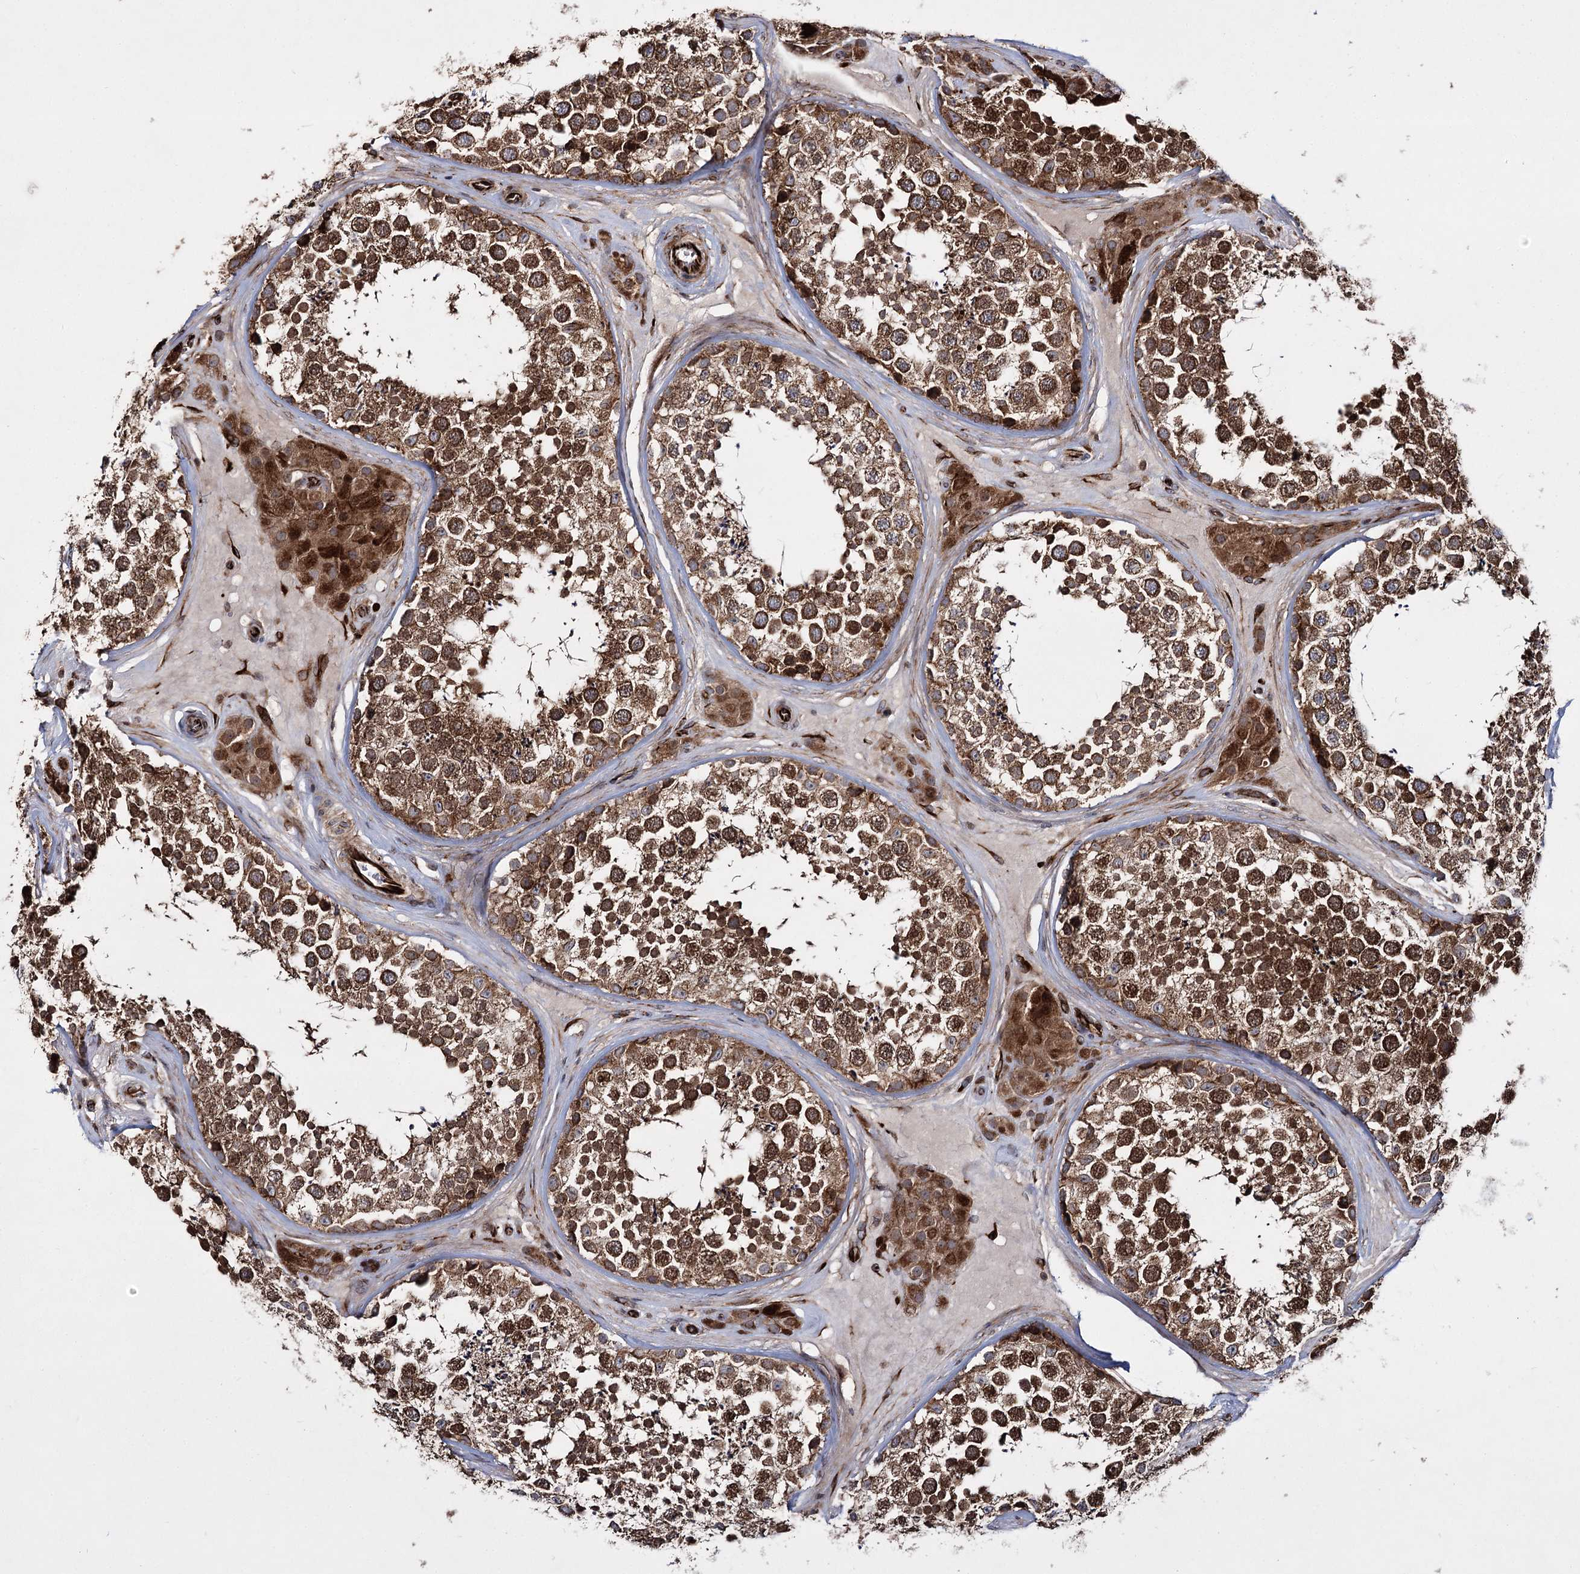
{"staining": {"intensity": "strong", "quantity": ">75%", "location": "cytoplasmic/membranous,nuclear"}, "tissue": "testis", "cell_type": "Cells in seminiferous ducts", "image_type": "normal", "snomed": [{"axis": "morphology", "description": "Normal tissue, NOS"}, {"axis": "topography", "description": "Testis"}], "caption": "Cells in seminiferous ducts exhibit high levels of strong cytoplasmic/membranous,nuclear expression in approximately >75% of cells in unremarkable human testis. (DAB = brown stain, brightfield microscopy at high magnification).", "gene": "HECTD2", "patient": {"sex": "male", "age": 46}}